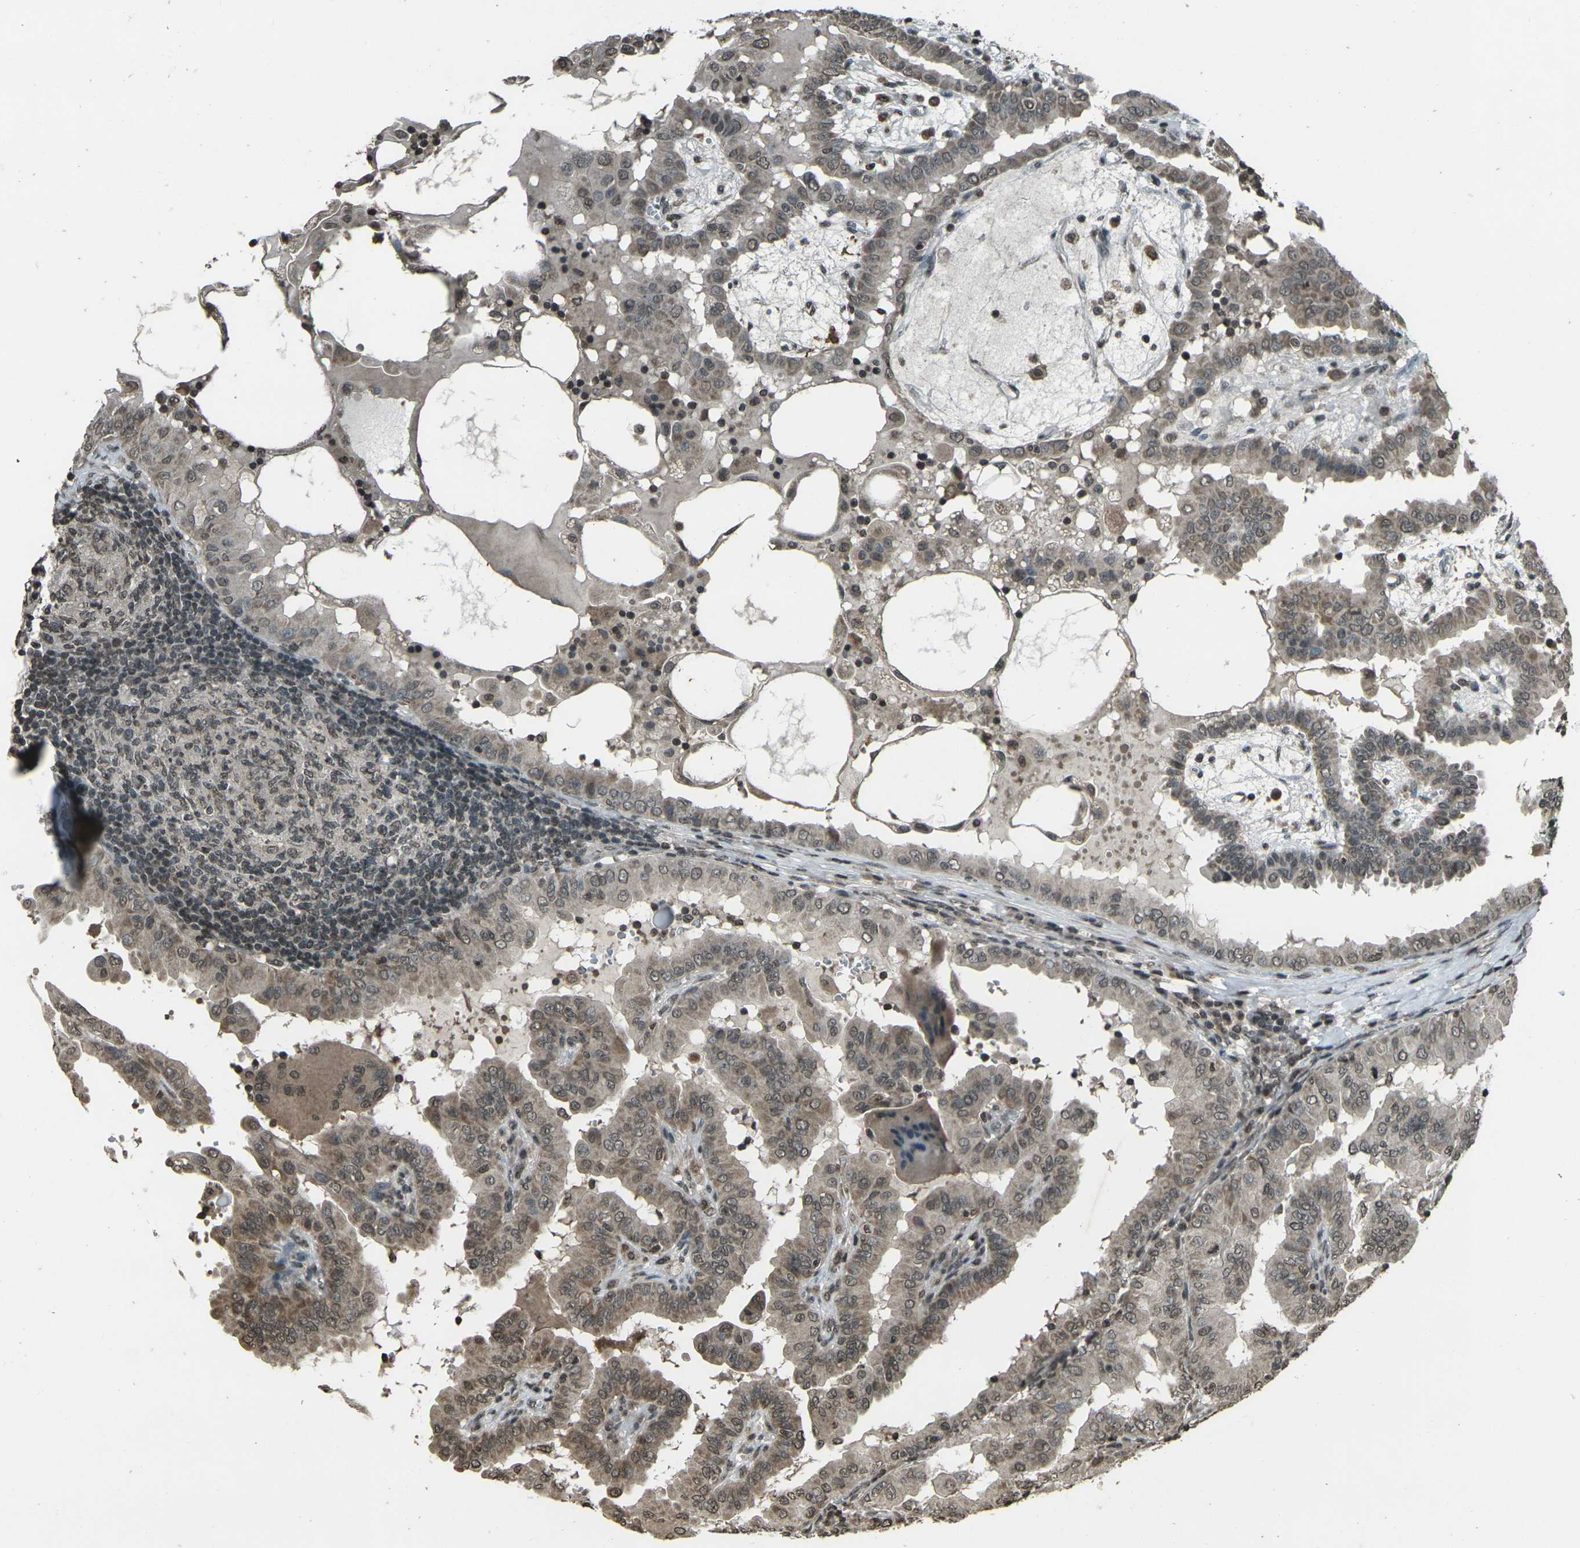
{"staining": {"intensity": "moderate", "quantity": ">75%", "location": "cytoplasmic/membranous,nuclear"}, "tissue": "thyroid cancer", "cell_type": "Tumor cells", "image_type": "cancer", "snomed": [{"axis": "morphology", "description": "Papillary adenocarcinoma, NOS"}, {"axis": "topography", "description": "Thyroid gland"}], "caption": "Papillary adenocarcinoma (thyroid) stained with a brown dye shows moderate cytoplasmic/membranous and nuclear positive positivity in about >75% of tumor cells.", "gene": "PRPF8", "patient": {"sex": "male", "age": 33}}